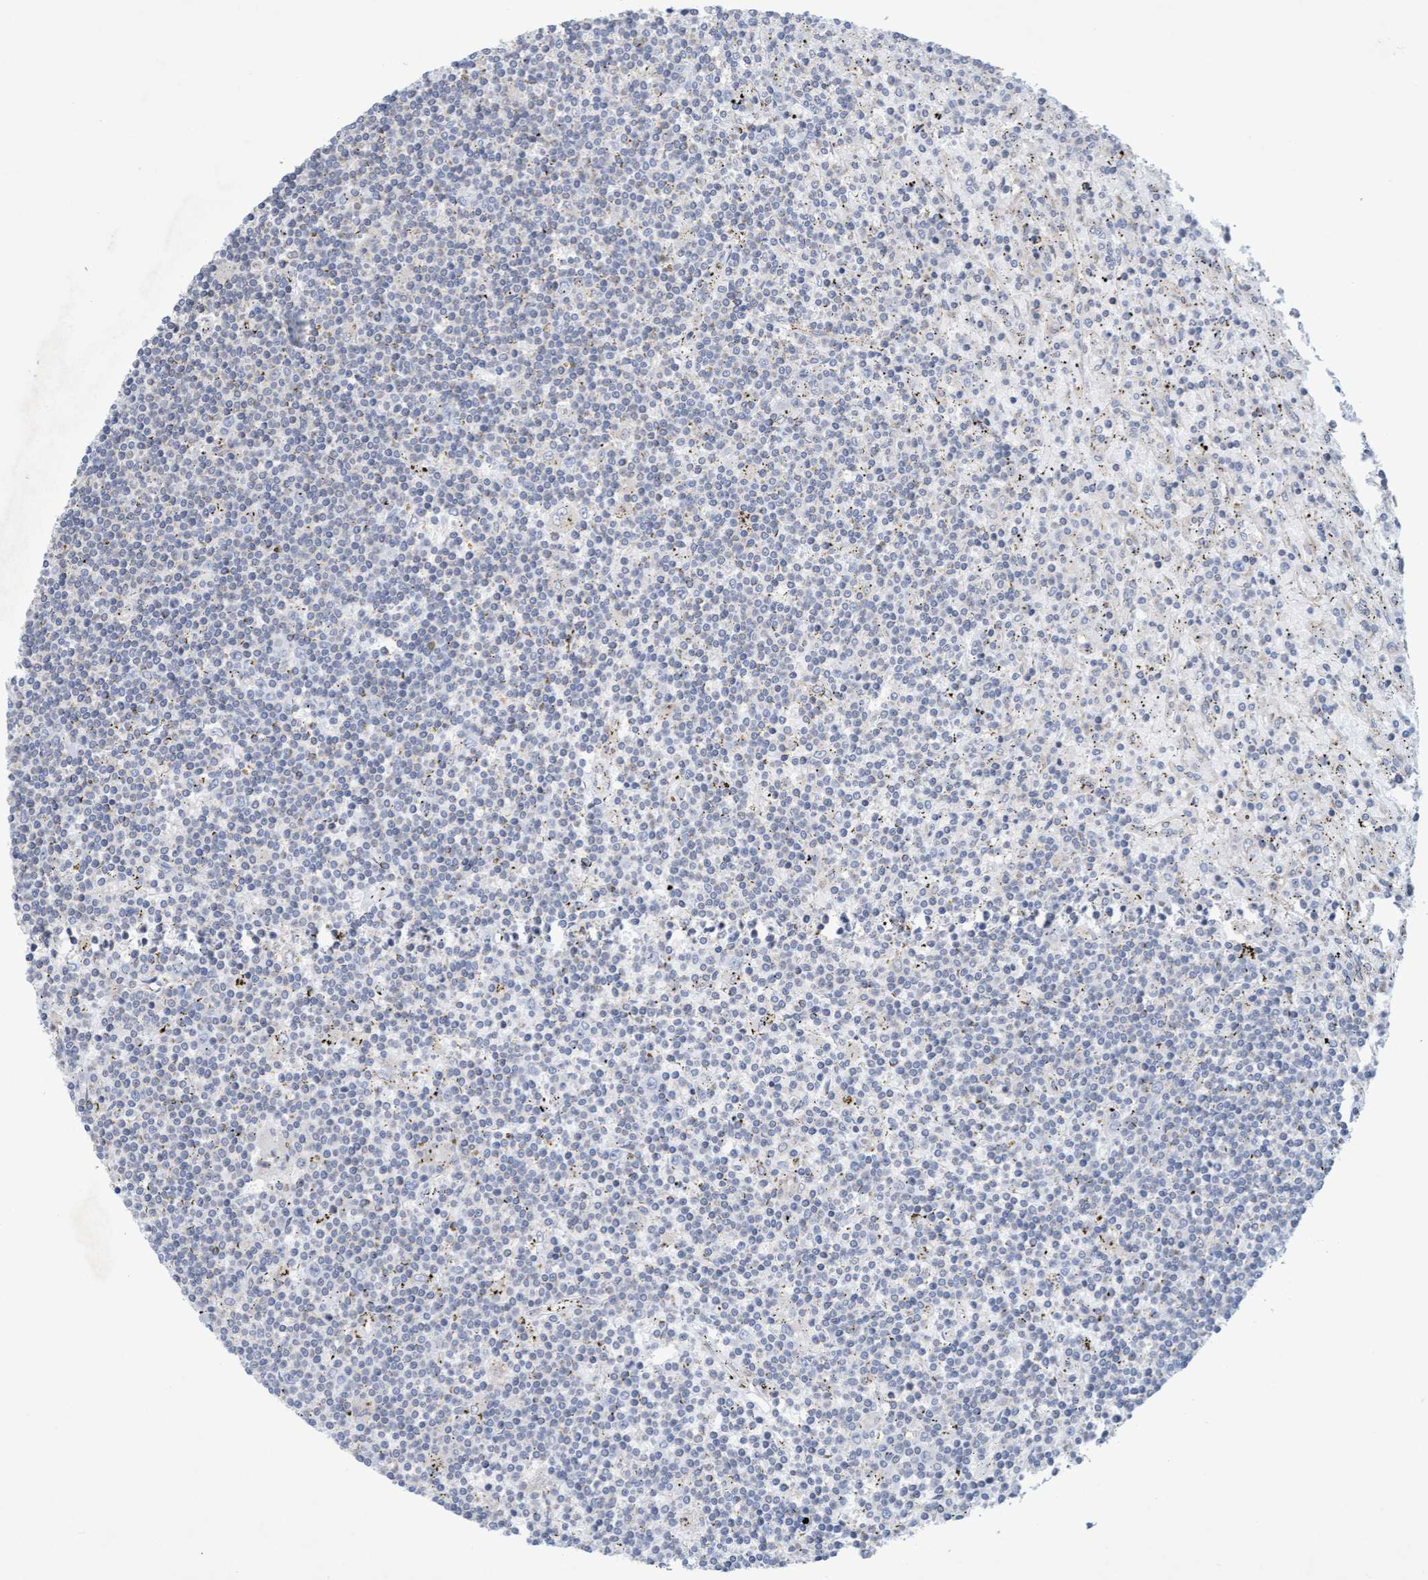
{"staining": {"intensity": "negative", "quantity": "none", "location": "none"}, "tissue": "lymphoma", "cell_type": "Tumor cells", "image_type": "cancer", "snomed": [{"axis": "morphology", "description": "Malignant lymphoma, non-Hodgkin's type, Low grade"}, {"axis": "topography", "description": "Spleen"}], "caption": "This histopathology image is of malignant lymphoma, non-Hodgkin's type (low-grade) stained with immunohistochemistry to label a protein in brown with the nuclei are counter-stained blue. There is no expression in tumor cells.", "gene": "SLC28A3", "patient": {"sex": "male", "age": 76}}